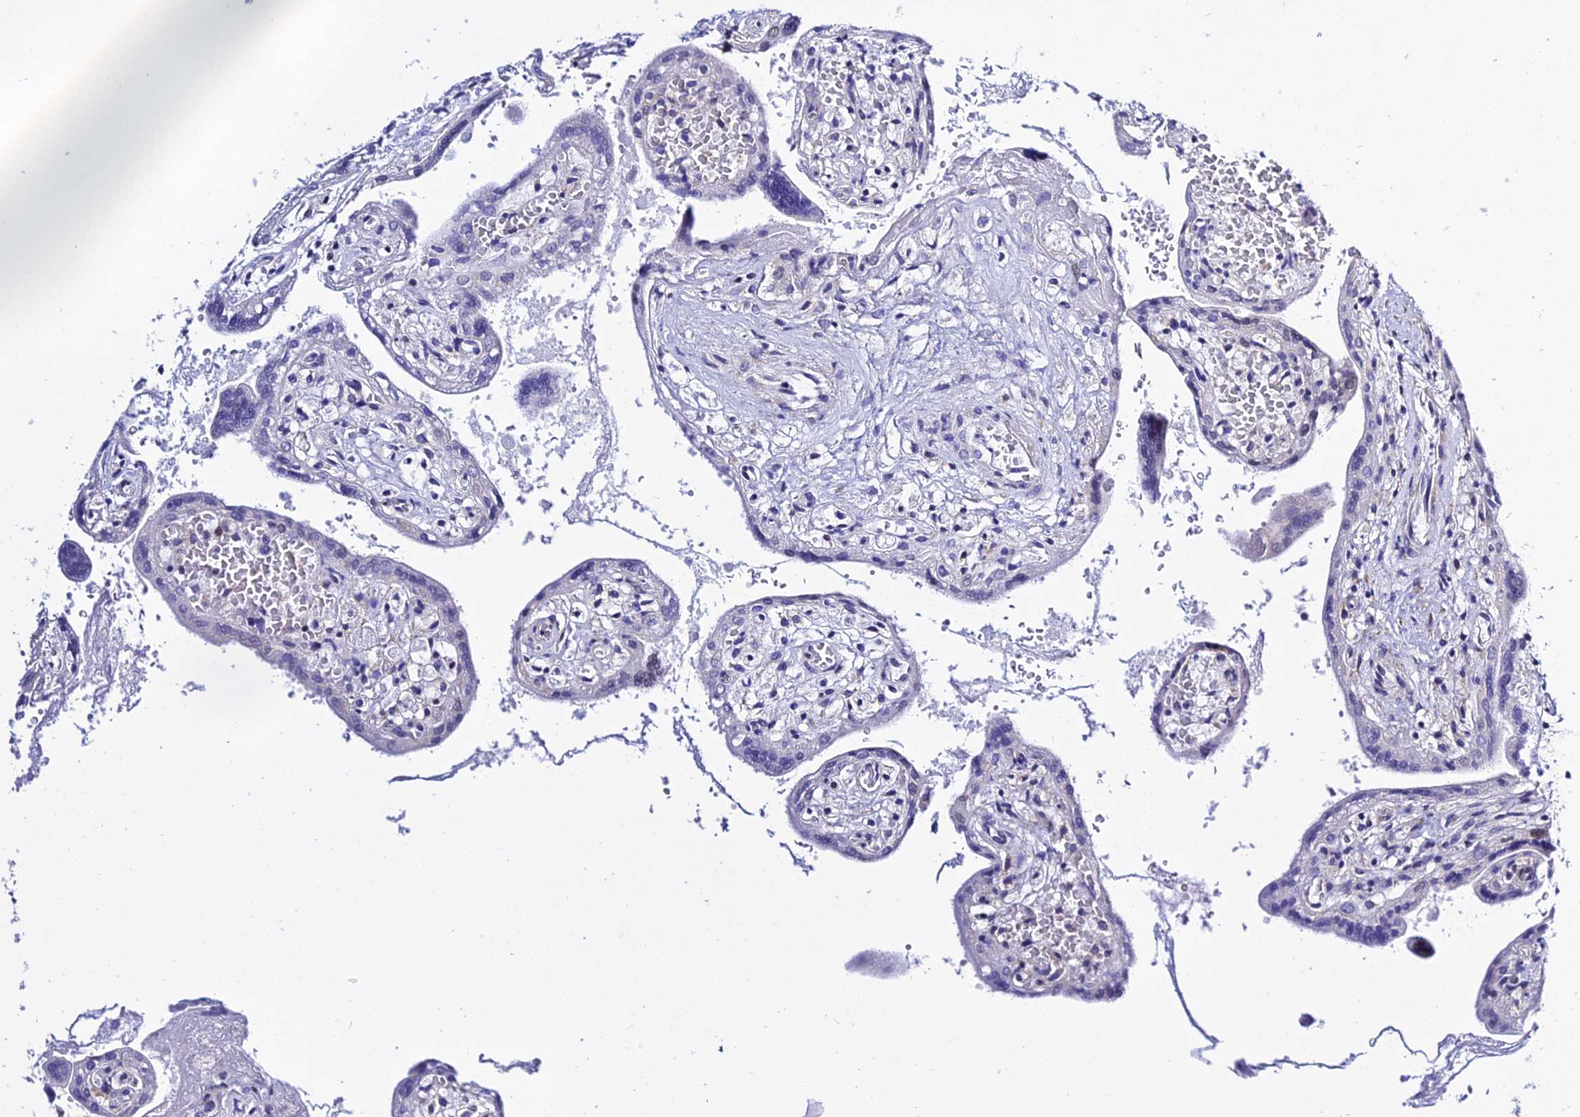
{"staining": {"intensity": "weak", "quantity": "<25%", "location": "nuclear"}, "tissue": "placenta", "cell_type": "Trophoblastic cells", "image_type": "normal", "snomed": [{"axis": "morphology", "description": "Normal tissue, NOS"}, {"axis": "topography", "description": "Placenta"}], "caption": "This is an IHC histopathology image of unremarkable placenta. There is no expression in trophoblastic cells.", "gene": "POFUT2", "patient": {"sex": "female", "age": 37}}